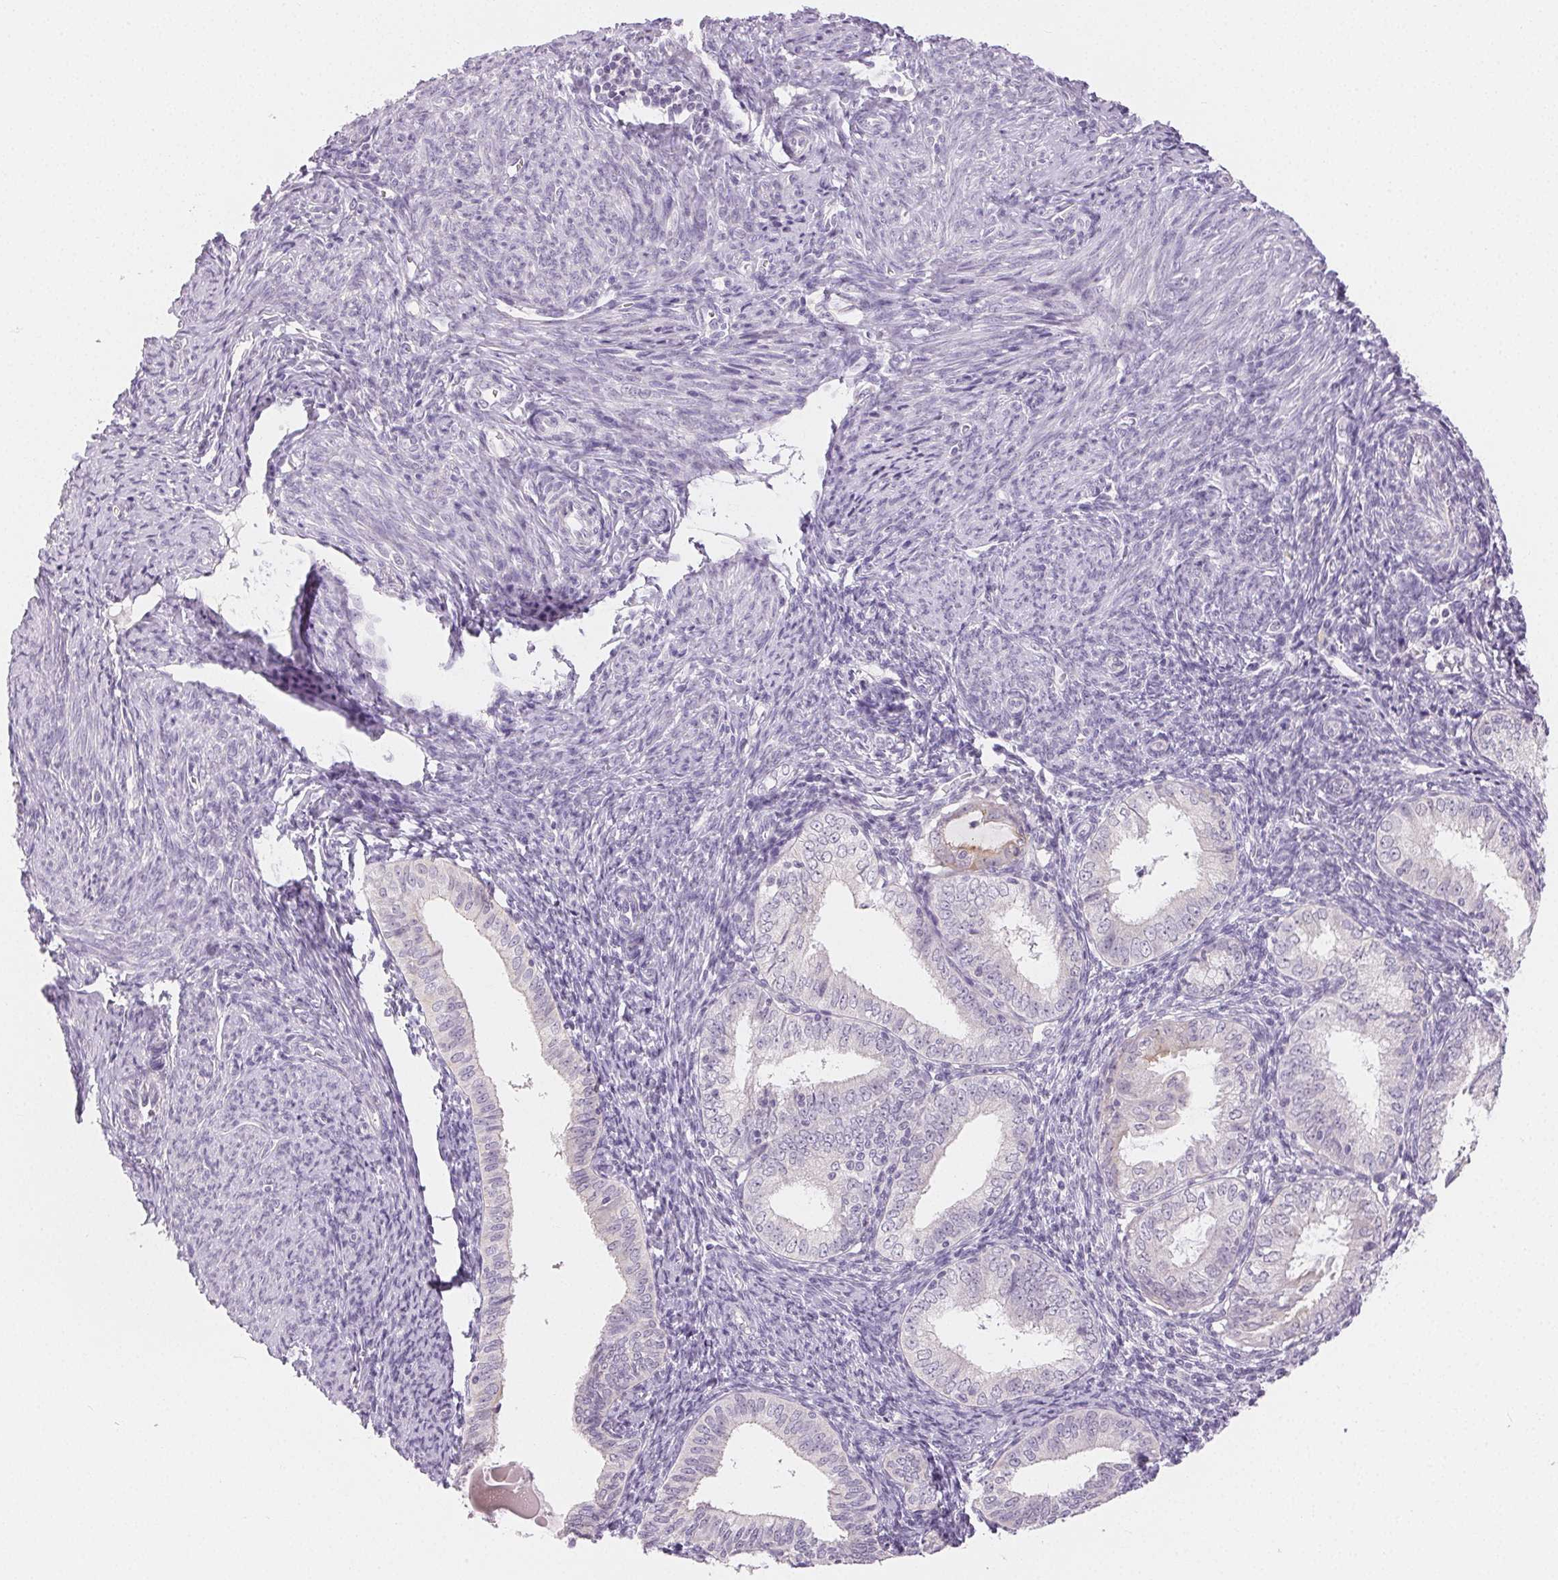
{"staining": {"intensity": "negative", "quantity": "none", "location": "none"}, "tissue": "endometrial cancer", "cell_type": "Tumor cells", "image_type": "cancer", "snomed": [{"axis": "morphology", "description": "Adenocarcinoma, NOS"}, {"axis": "topography", "description": "Endometrium"}], "caption": "The micrograph exhibits no significant staining in tumor cells of adenocarcinoma (endometrial).", "gene": "SFTPD", "patient": {"sex": "female", "age": 55}}